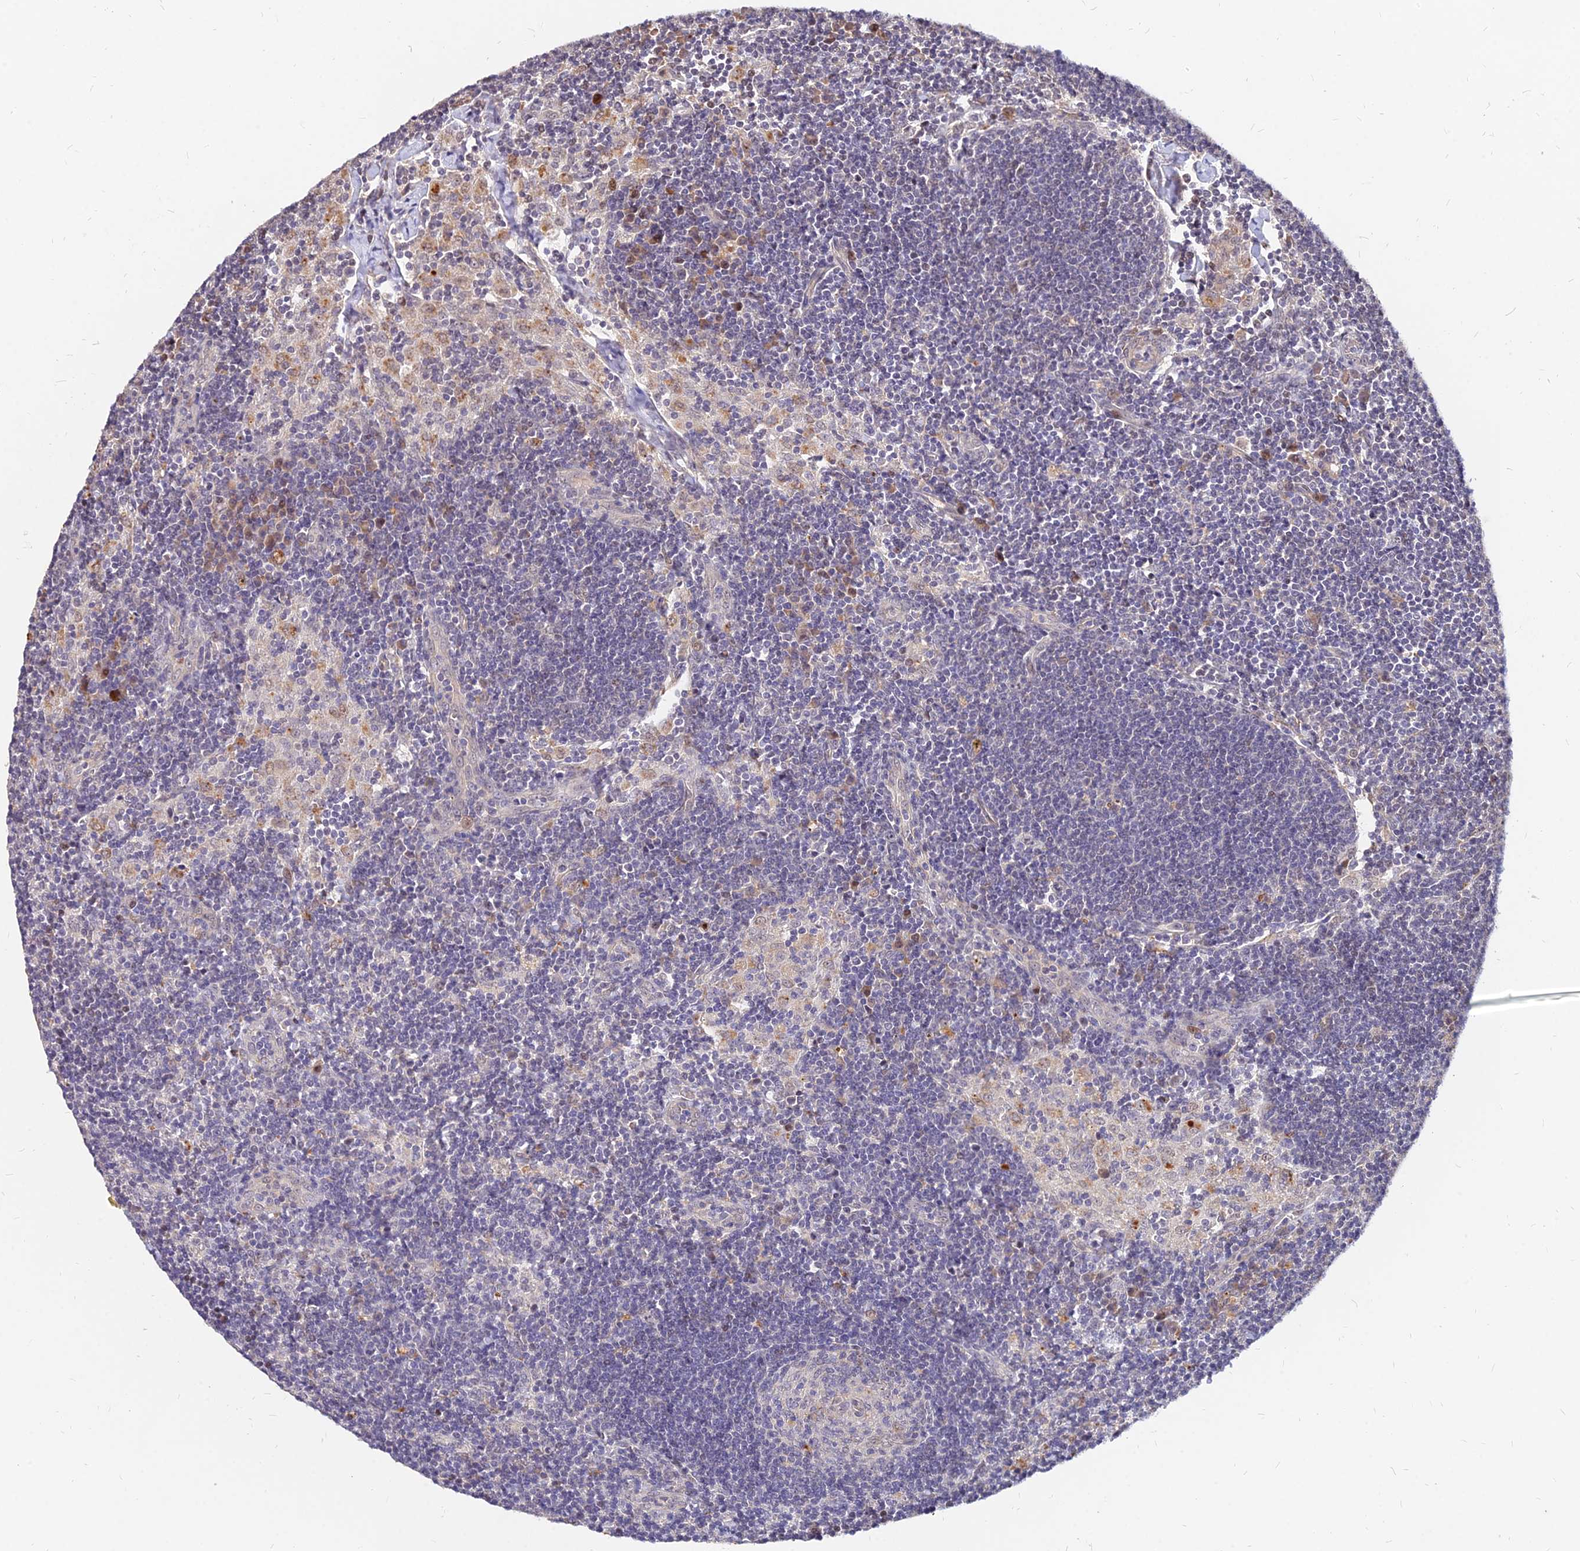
{"staining": {"intensity": "negative", "quantity": "none", "location": "none"}, "tissue": "lymph node", "cell_type": "Germinal center cells", "image_type": "normal", "snomed": [{"axis": "morphology", "description": "Normal tissue, NOS"}, {"axis": "topography", "description": "Lymph node"}], "caption": "The micrograph shows no significant staining in germinal center cells of lymph node. (Stains: DAB (3,3'-diaminobenzidine) immunohistochemistry (IHC) with hematoxylin counter stain, Microscopy: brightfield microscopy at high magnification).", "gene": "C11orf68", "patient": {"sex": "male", "age": 24}}